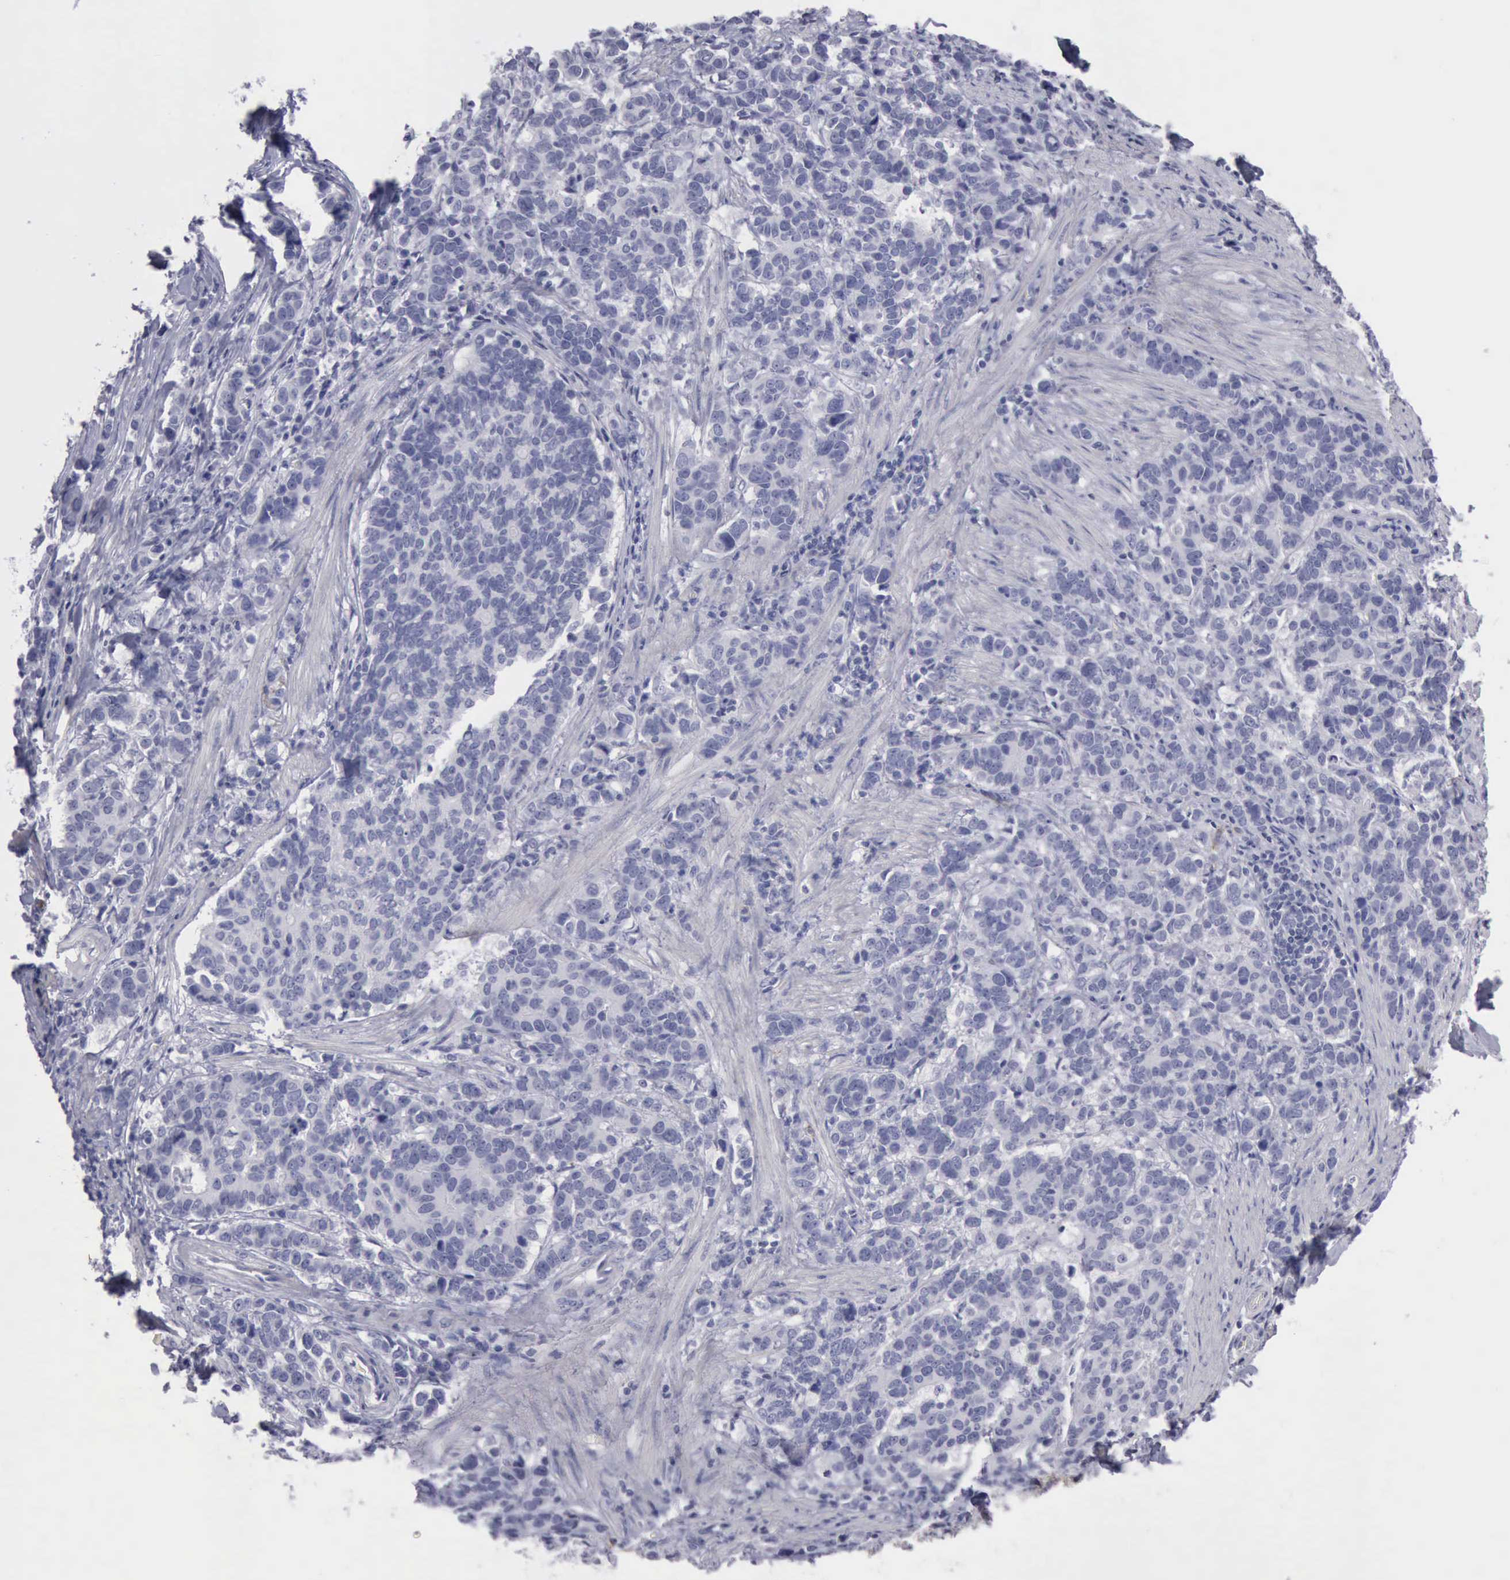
{"staining": {"intensity": "negative", "quantity": "none", "location": "none"}, "tissue": "stomach cancer", "cell_type": "Tumor cells", "image_type": "cancer", "snomed": [{"axis": "morphology", "description": "Adenocarcinoma, NOS"}, {"axis": "topography", "description": "Stomach, upper"}], "caption": "This is an immunohistochemistry micrograph of stomach cancer (adenocarcinoma). There is no expression in tumor cells.", "gene": "CDH2", "patient": {"sex": "male", "age": 71}}